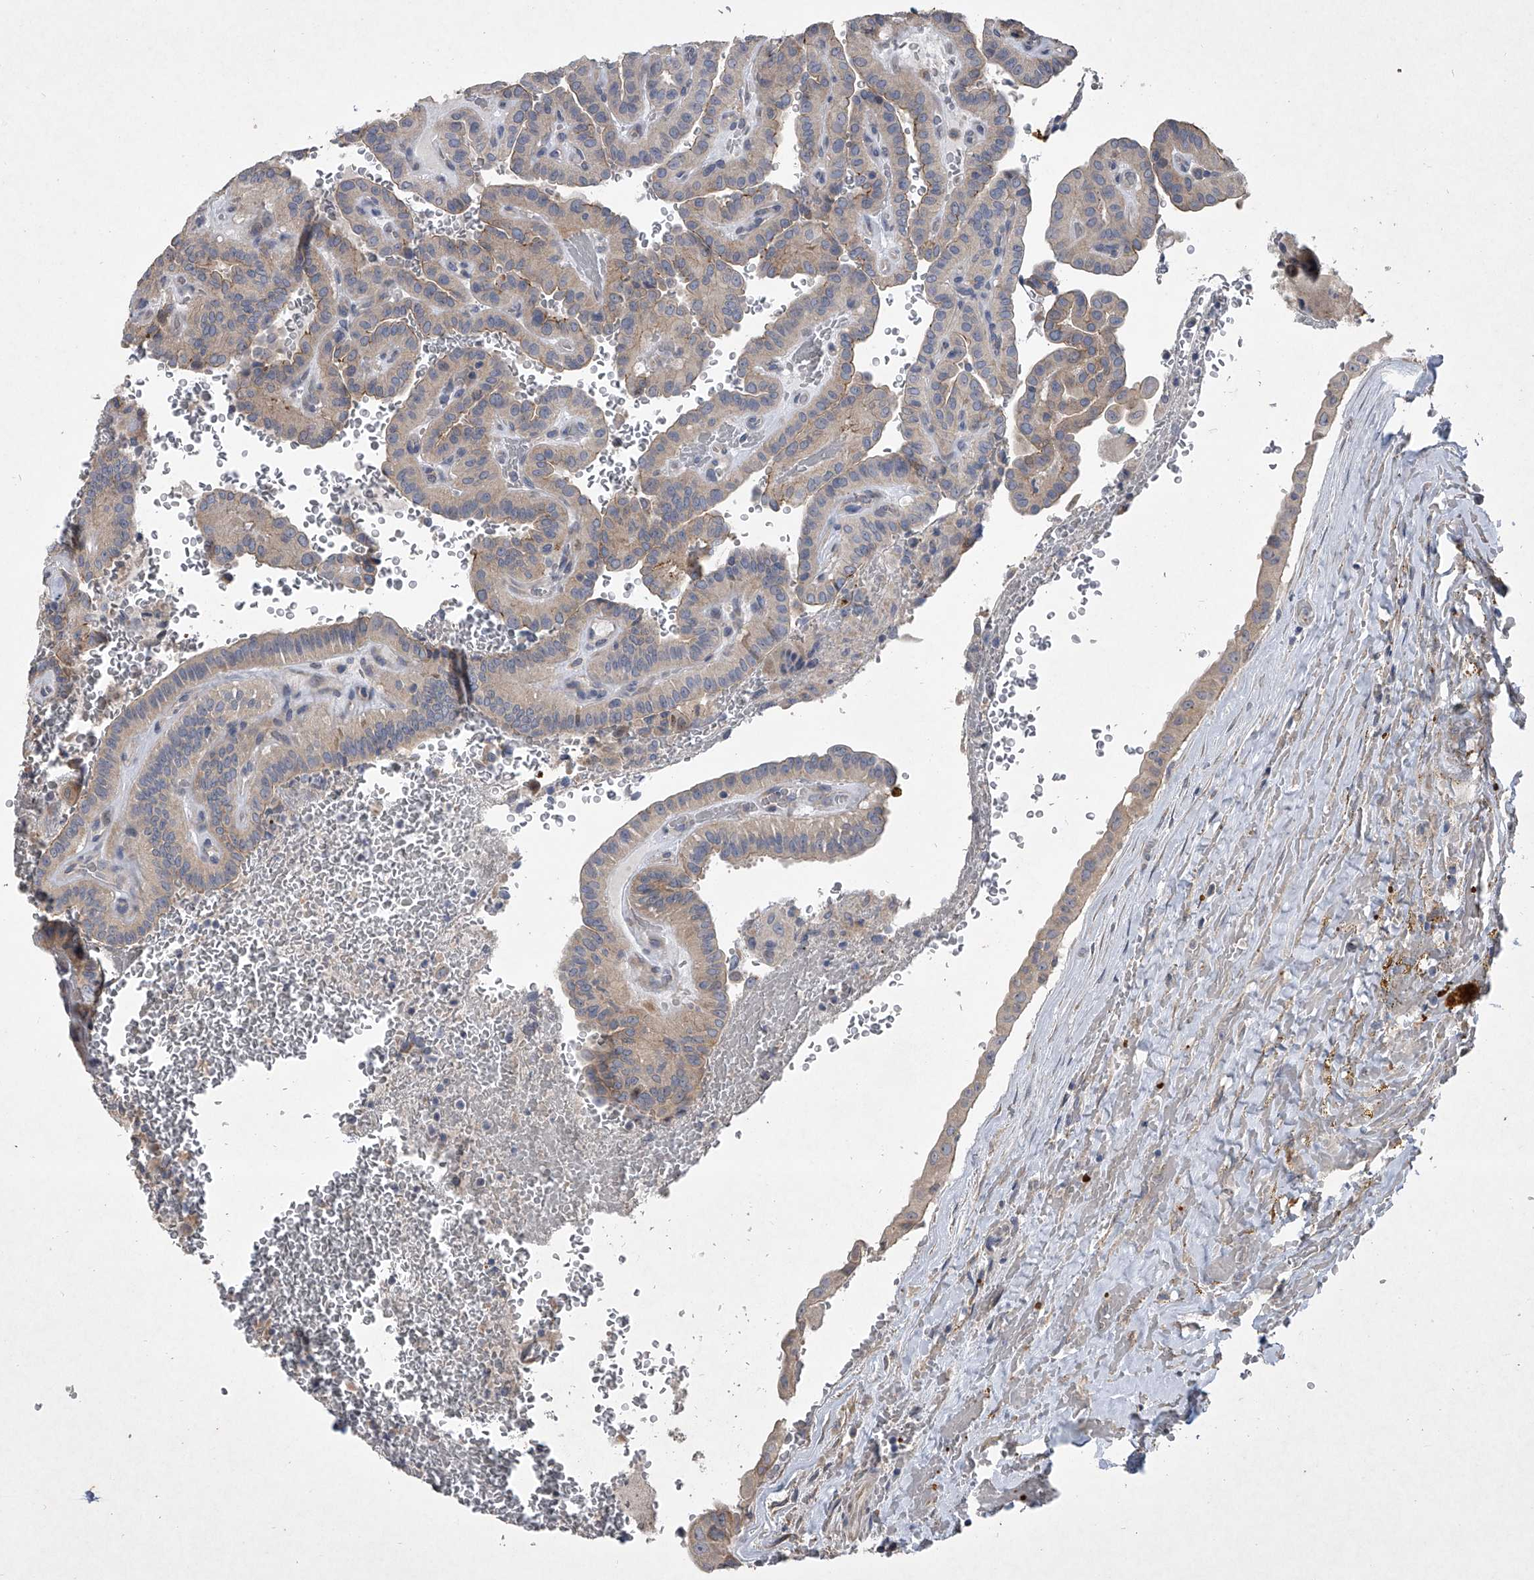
{"staining": {"intensity": "weak", "quantity": ">75%", "location": "cytoplasmic/membranous"}, "tissue": "thyroid cancer", "cell_type": "Tumor cells", "image_type": "cancer", "snomed": [{"axis": "morphology", "description": "Papillary adenocarcinoma, NOS"}, {"axis": "topography", "description": "Thyroid gland"}], "caption": "Thyroid cancer stained with DAB immunohistochemistry displays low levels of weak cytoplasmic/membranous expression in approximately >75% of tumor cells.", "gene": "DOCK9", "patient": {"sex": "male", "age": 77}}